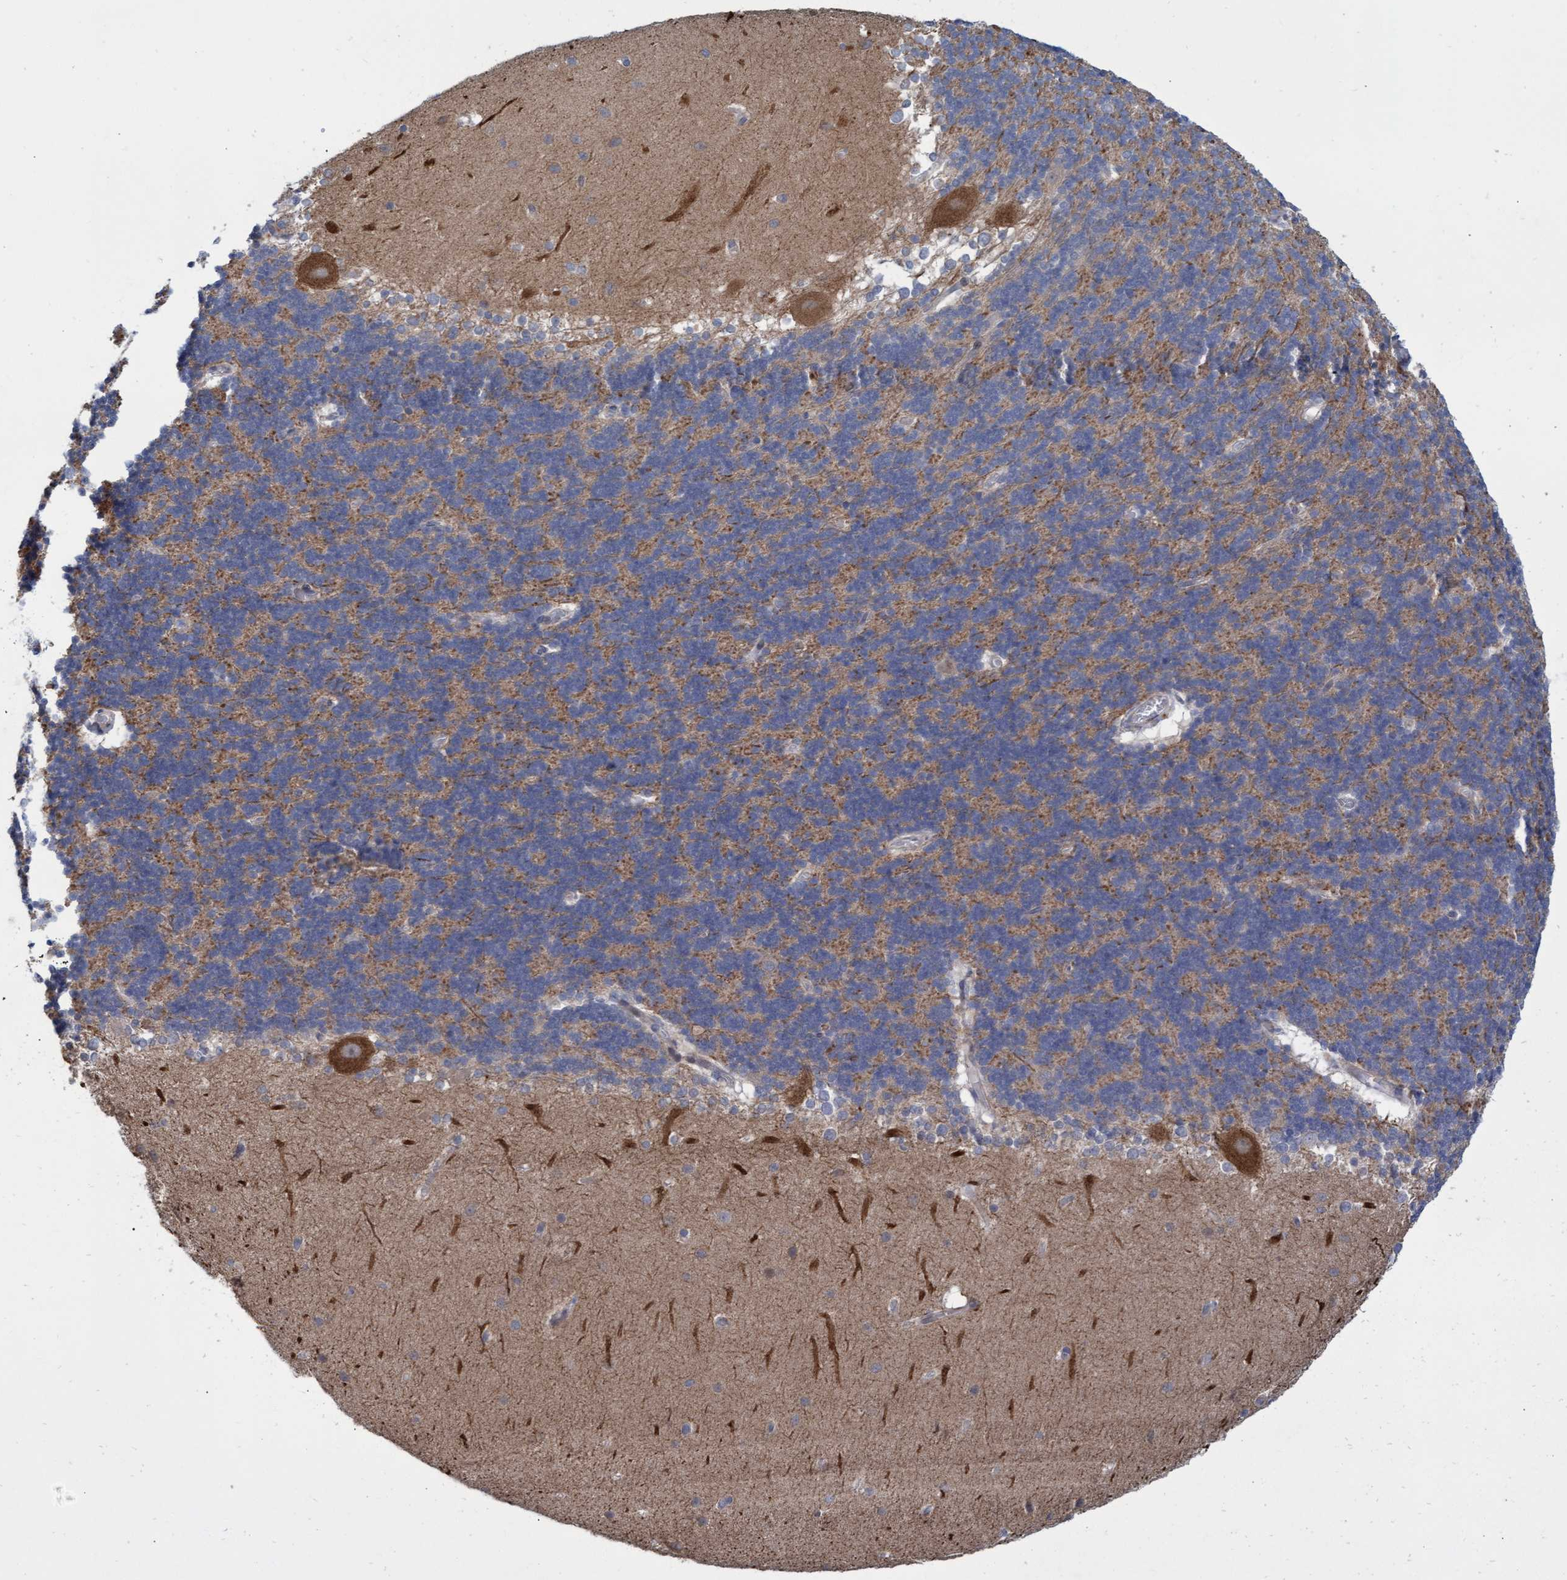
{"staining": {"intensity": "moderate", "quantity": ">75%", "location": "cytoplasmic/membranous"}, "tissue": "cerebellum", "cell_type": "Cells in granular layer", "image_type": "normal", "snomed": [{"axis": "morphology", "description": "Normal tissue, NOS"}, {"axis": "topography", "description": "Cerebellum"}], "caption": "A high-resolution micrograph shows immunohistochemistry staining of normal cerebellum, which displays moderate cytoplasmic/membranous expression in about >75% of cells in granular layer.", "gene": "ABCF2", "patient": {"sex": "female", "age": 19}}